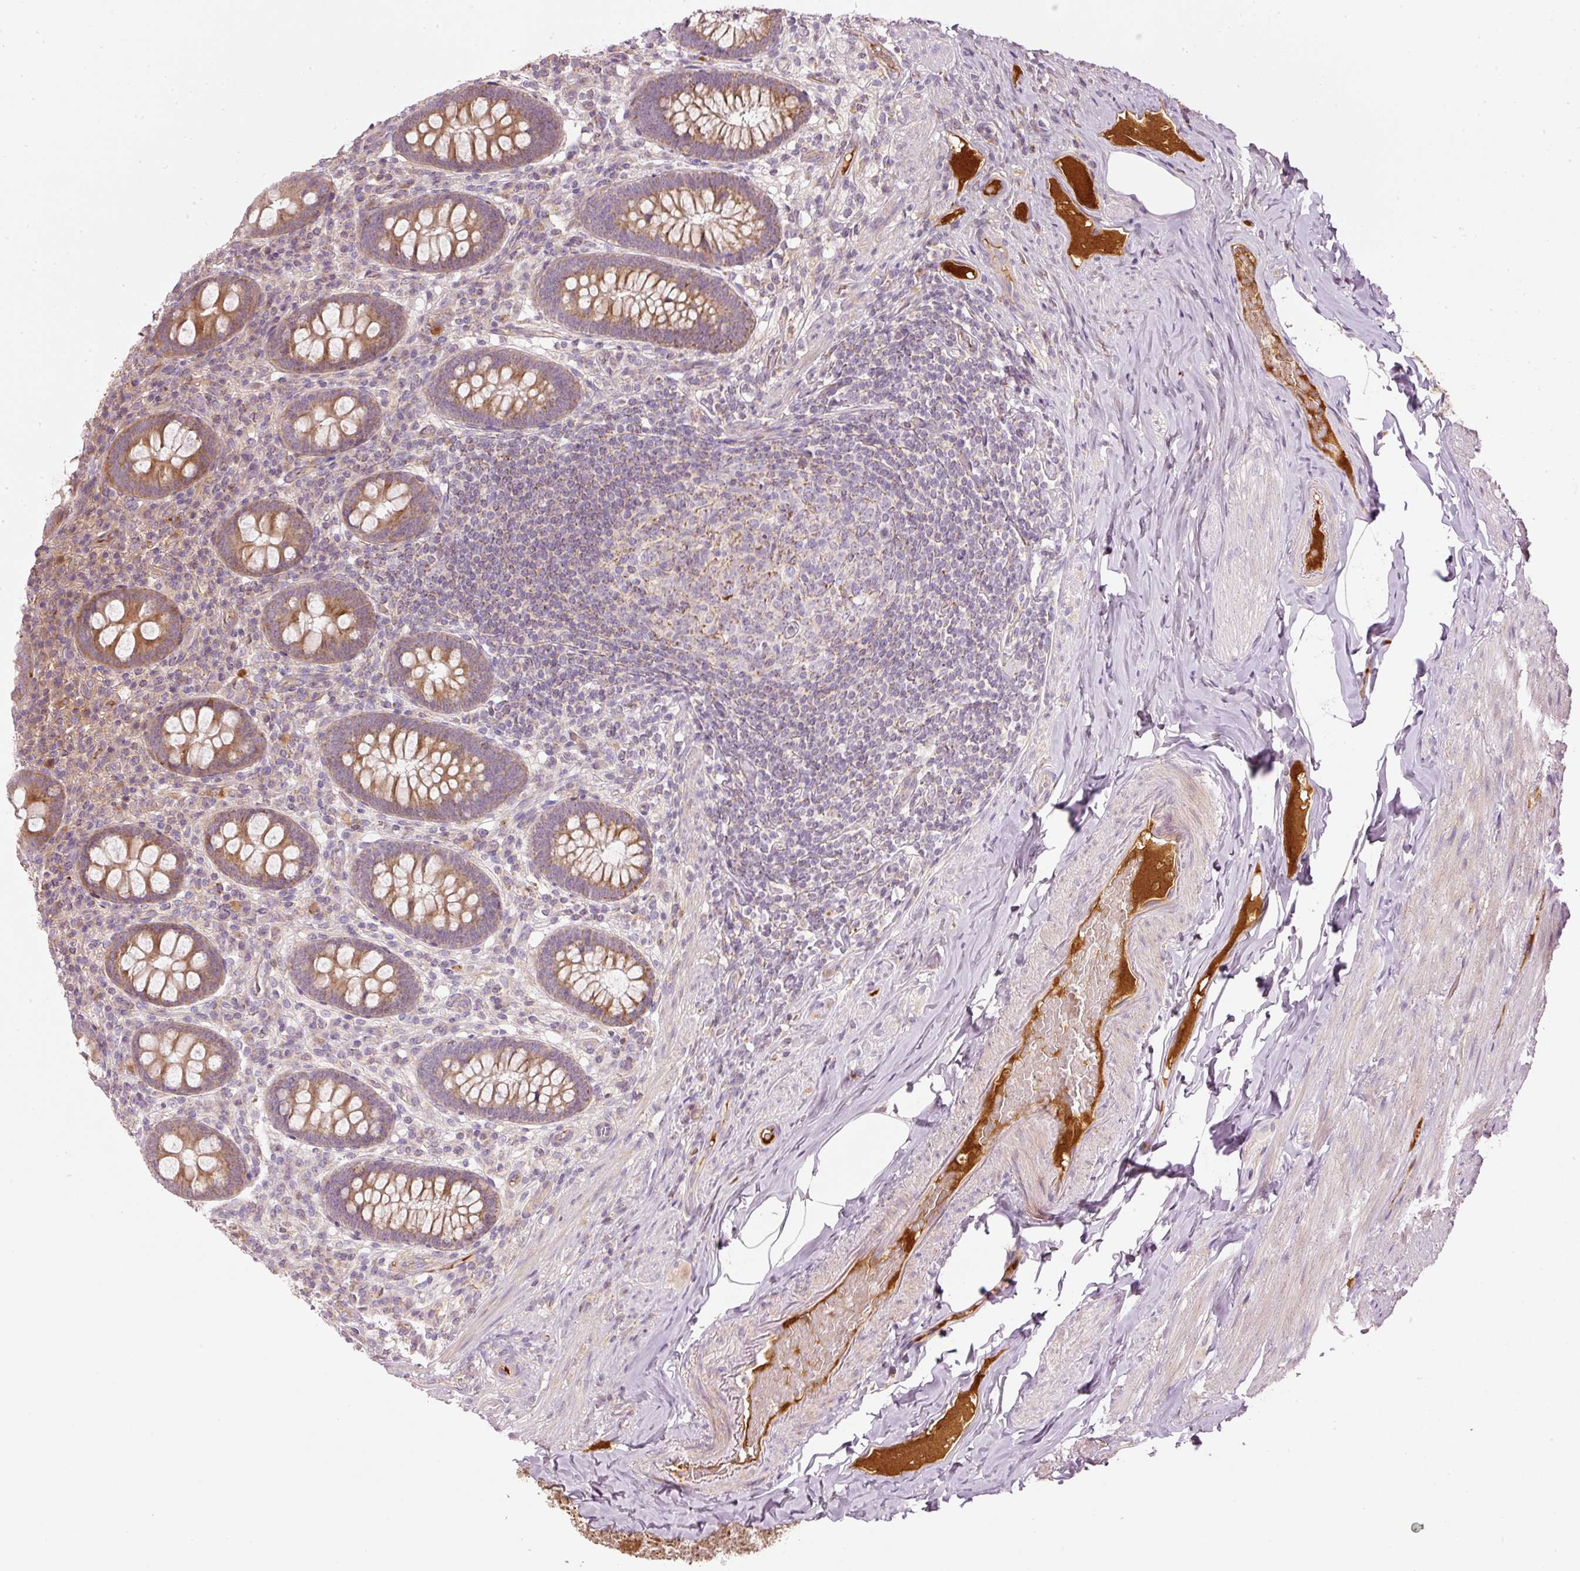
{"staining": {"intensity": "moderate", "quantity": ">75%", "location": "cytoplasmic/membranous"}, "tissue": "appendix", "cell_type": "Glandular cells", "image_type": "normal", "snomed": [{"axis": "morphology", "description": "Normal tissue, NOS"}, {"axis": "topography", "description": "Appendix"}], "caption": "The photomicrograph shows staining of normal appendix, revealing moderate cytoplasmic/membranous protein positivity (brown color) within glandular cells. Ihc stains the protein of interest in brown and the nuclei are stained blue.", "gene": "SERPING1", "patient": {"sex": "male", "age": 71}}